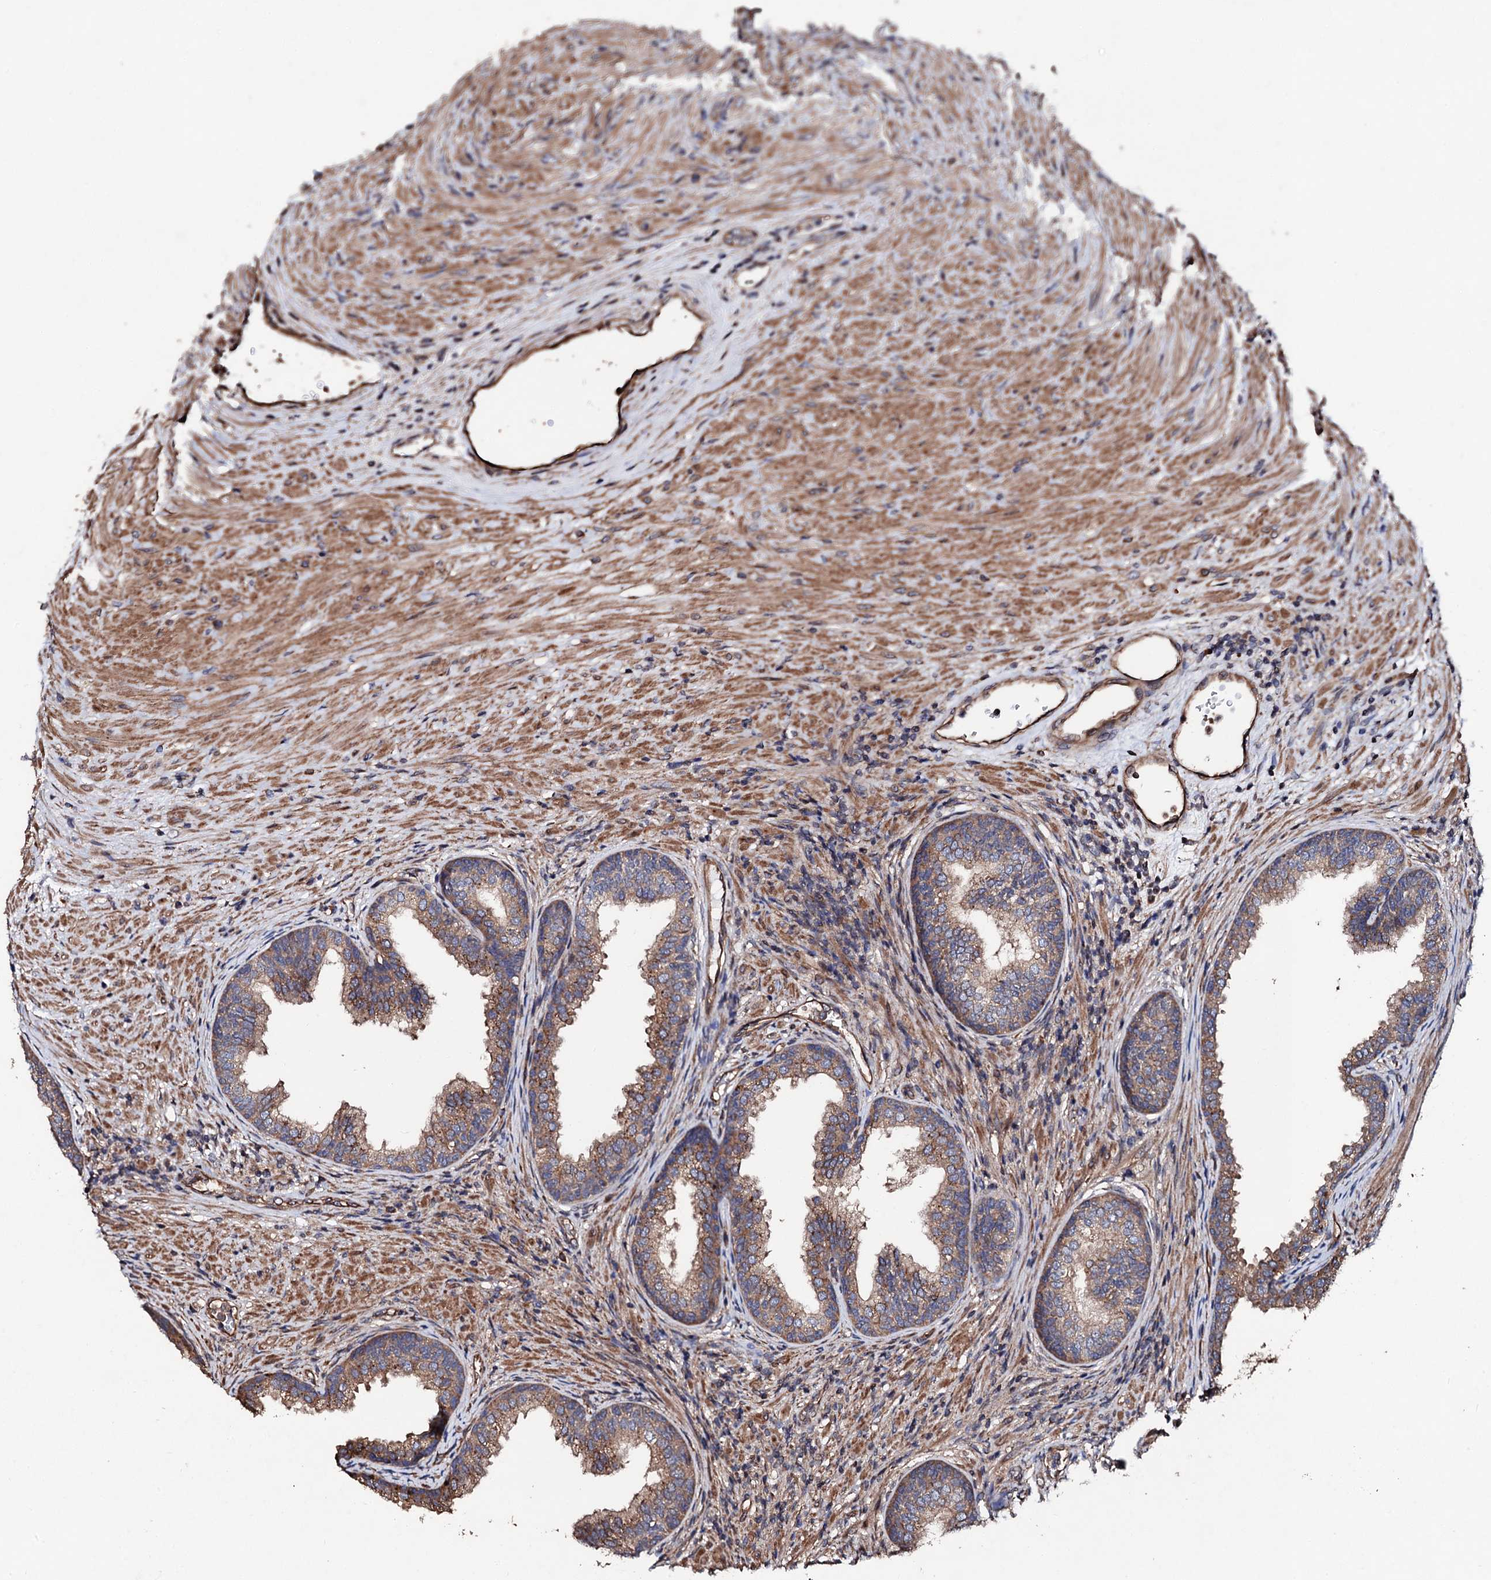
{"staining": {"intensity": "moderate", "quantity": ">75%", "location": "cytoplasmic/membranous"}, "tissue": "prostate", "cell_type": "Glandular cells", "image_type": "normal", "snomed": [{"axis": "morphology", "description": "Normal tissue, NOS"}, {"axis": "topography", "description": "Prostate"}], "caption": "Normal prostate reveals moderate cytoplasmic/membranous expression in about >75% of glandular cells, visualized by immunohistochemistry.", "gene": "CKAP5", "patient": {"sex": "male", "age": 76}}